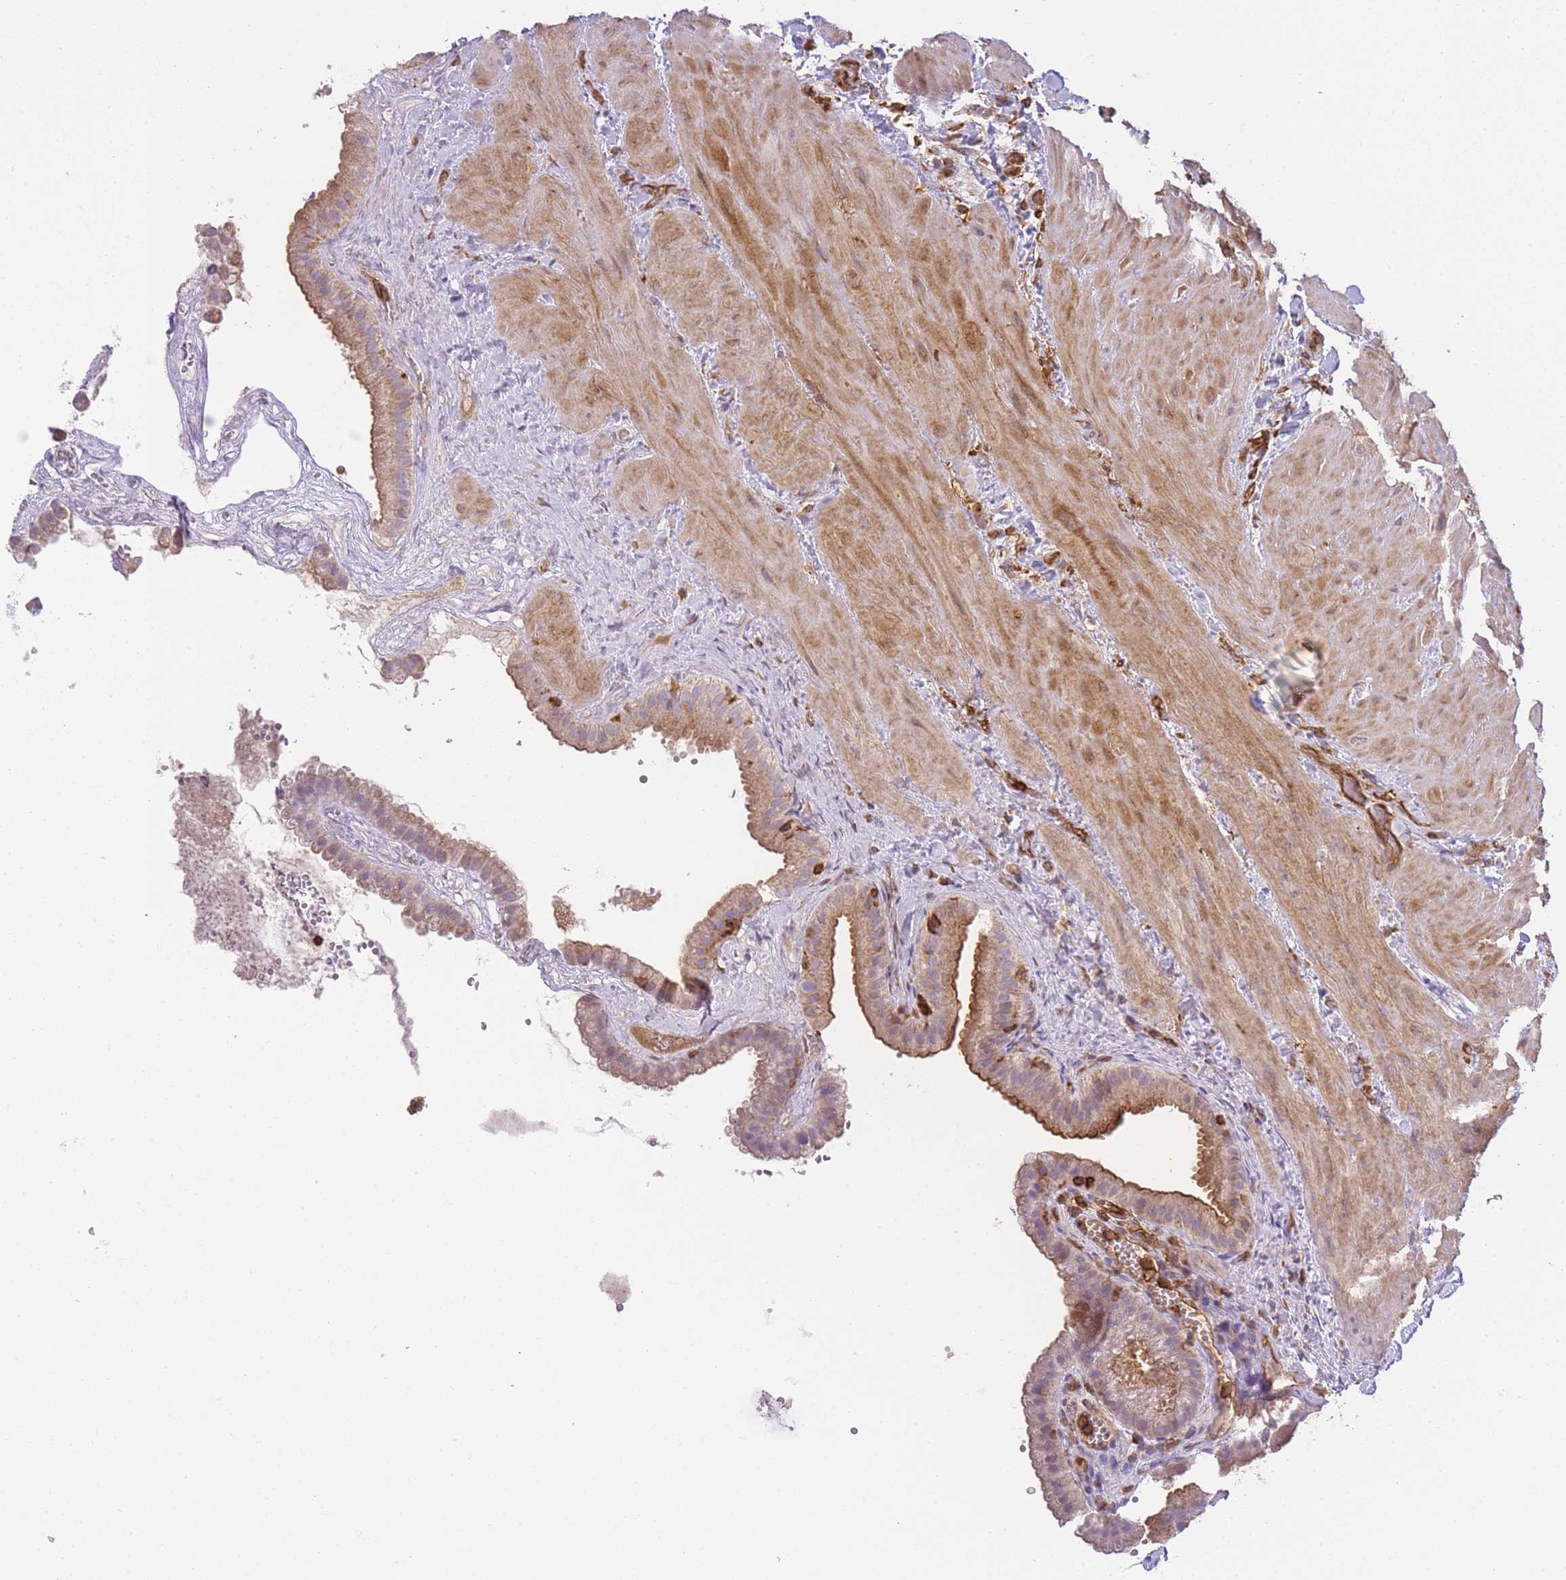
{"staining": {"intensity": "weak", "quantity": ">75%", "location": "cytoplasmic/membranous"}, "tissue": "gallbladder", "cell_type": "Glandular cells", "image_type": "normal", "snomed": [{"axis": "morphology", "description": "Normal tissue, NOS"}, {"axis": "topography", "description": "Gallbladder"}], "caption": "A photomicrograph of human gallbladder stained for a protein shows weak cytoplasmic/membranous brown staining in glandular cells.", "gene": "MSN", "patient": {"sex": "male", "age": 55}}